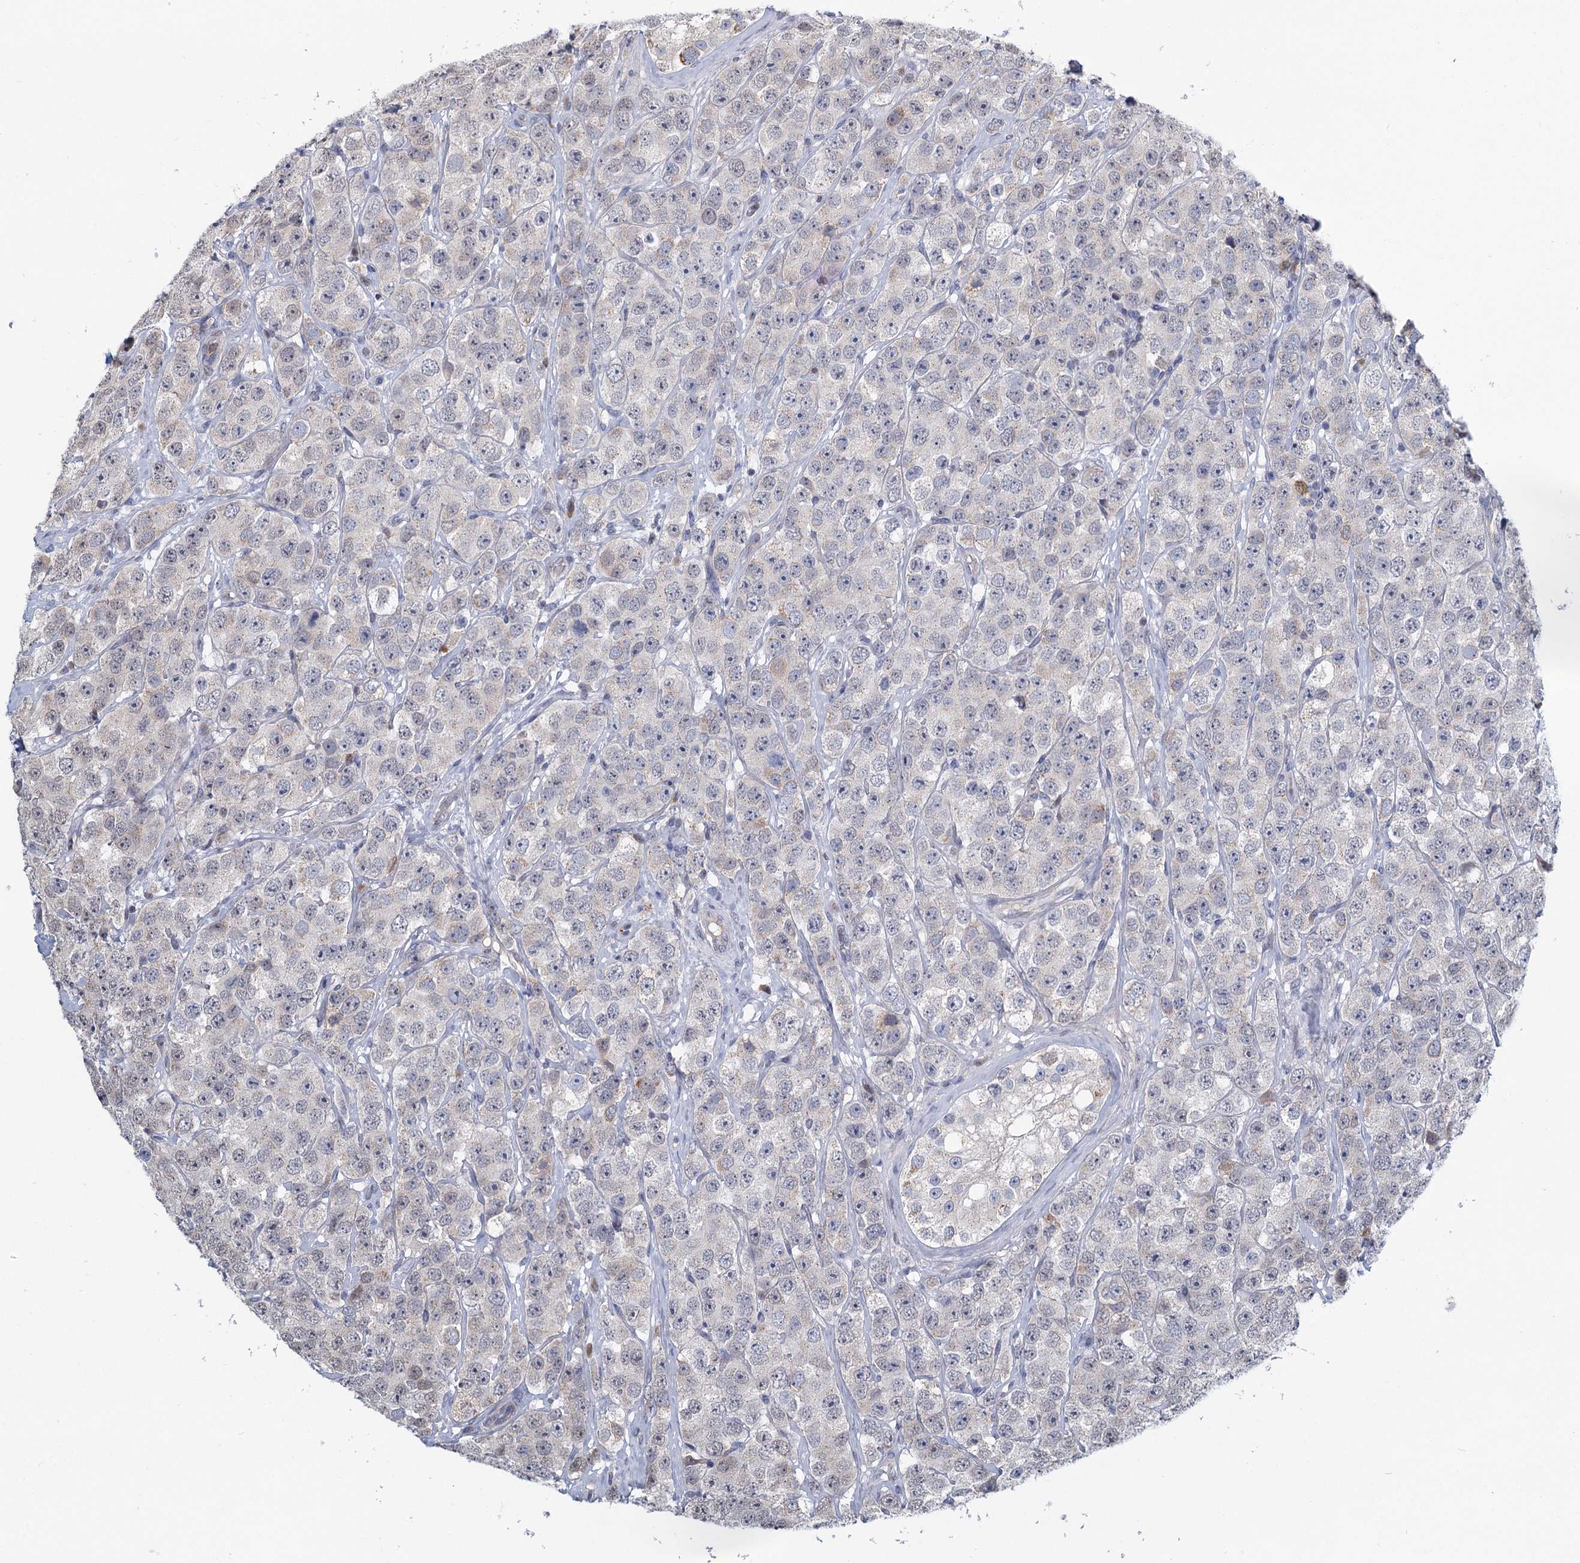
{"staining": {"intensity": "negative", "quantity": "none", "location": "none"}, "tissue": "testis cancer", "cell_type": "Tumor cells", "image_type": "cancer", "snomed": [{"axis": "morphology", "description": "Seminoma, NOS"}, {"axis": "topography", "description": "Testis"}], "caption": "This is an immunohistochemistry (IHC) photomicrograph of testis cancer. There is no staining in tumor cells.", "gene": "STAP1", "patient": {"sex": "male", "age": 28}}